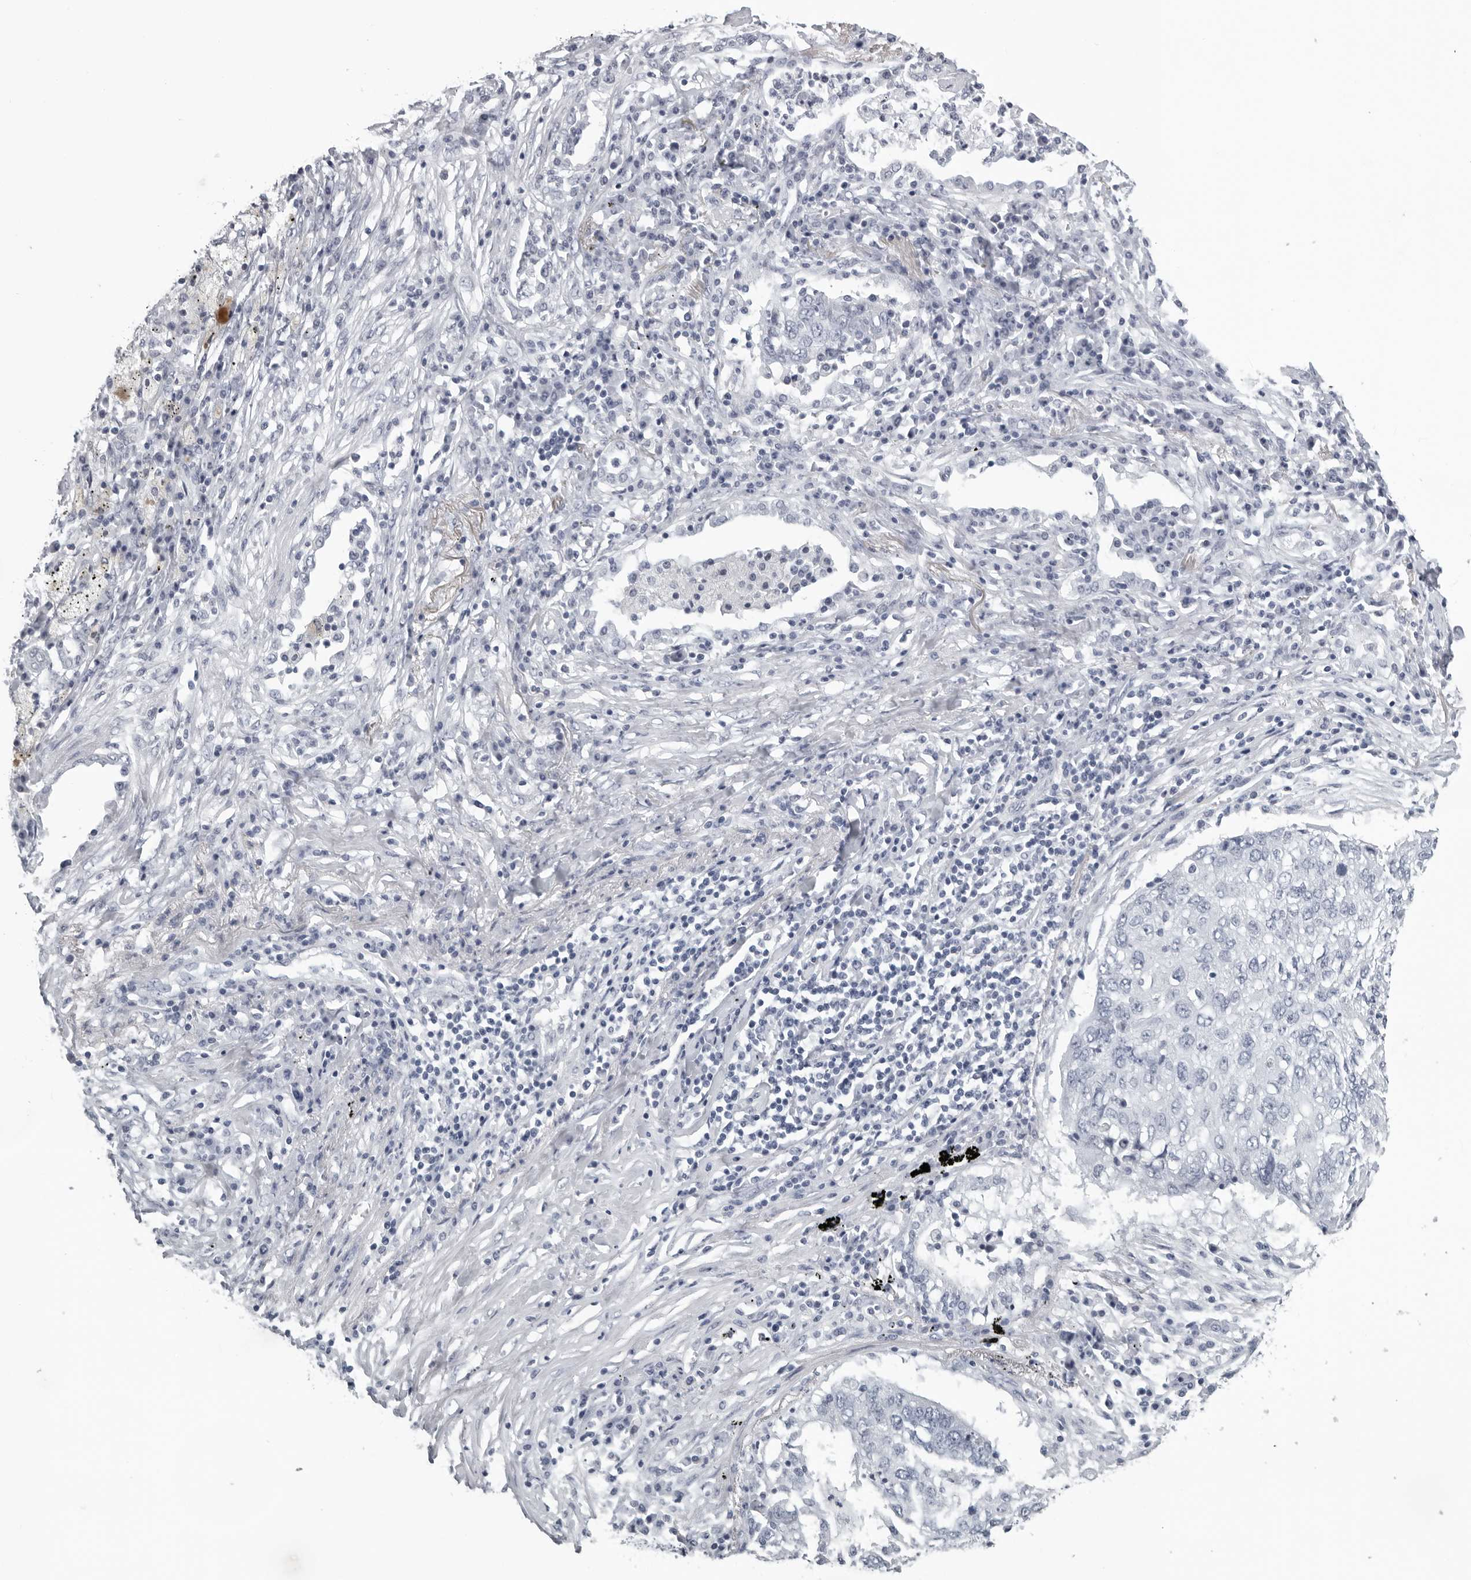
{"staining": {"intensity": "negative", "quantity": "none", "location": "none"}, "tissue": "lung cancer", "cell_type": "Tumor cells", "image_type": "cancer", "snomed": [{"axis": "morphology", "description": "Squamous cell carcinoma, NOS"}, {"axis": "topography", "description": "Lung"}], "caption": "Micrograph shows no significant protein staining in tumor cells of lung cancer (squamous cell carcinoma).", "gene": "OPLAH", "patient": {"sex": "female", "age": 63}}